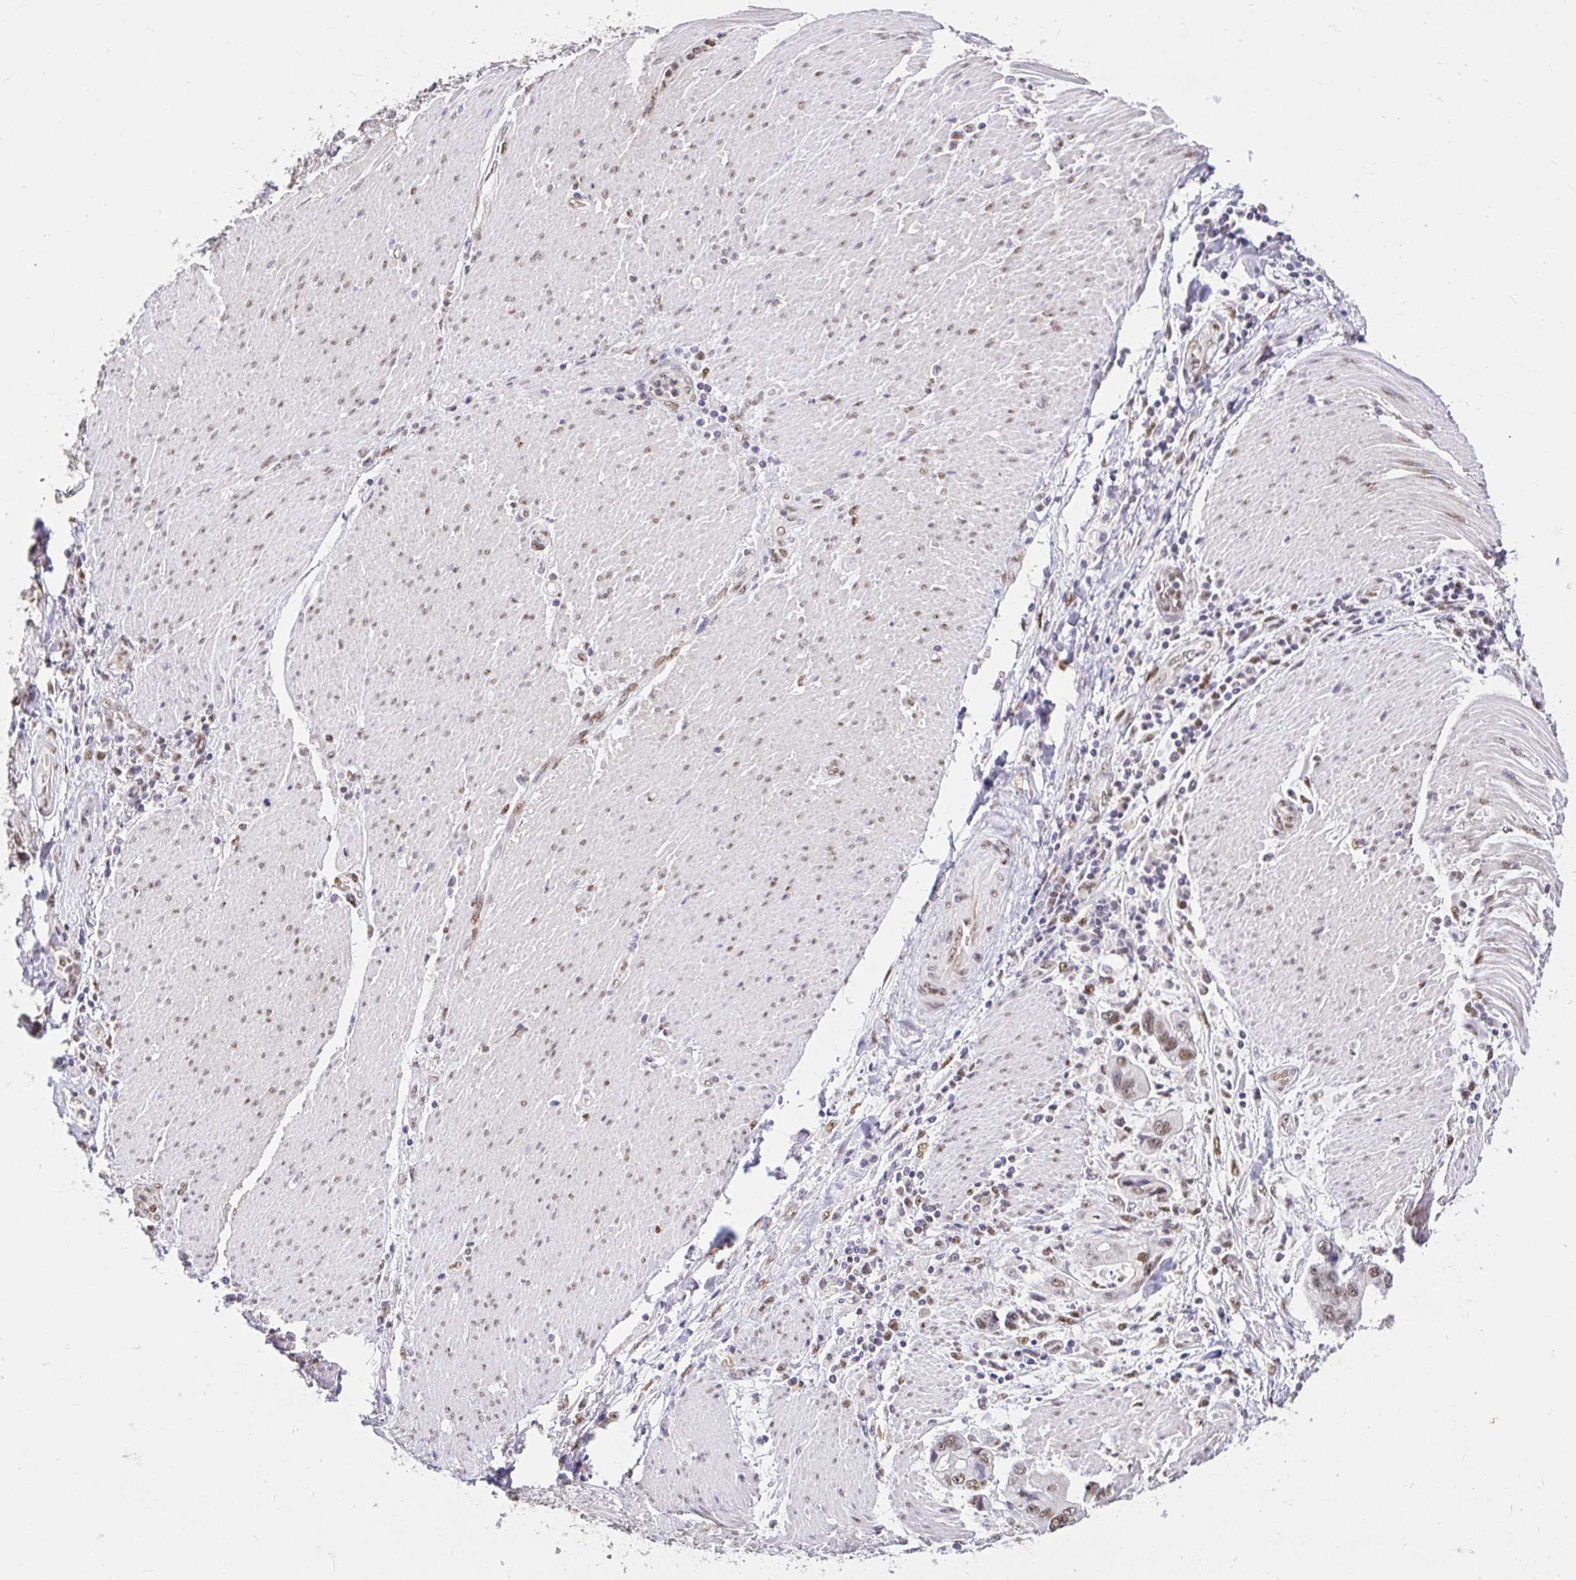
{"staining": {"intensity": "moderate", "quantity": ">75%", "location": "nuclear"}, "tissue": "stomach cancer", "cell_type": "Tumor cells", "image_type": "cancer", "snomed": [{"axis": "morphology", "description": "Adenocarcinoma, NOS"}, {"axis": "topography", "description": "Pancreas"}, {"axis": "topography", "description": "Stomach, upper"}], "caption": "This is an image of immunohistochemistry staining of stomach adenocarcinoma, which shows moderate staining in the nuclear of tumor cells.", "gene": "RIMS4", "patient": {"sex": "male", "age": 77}}